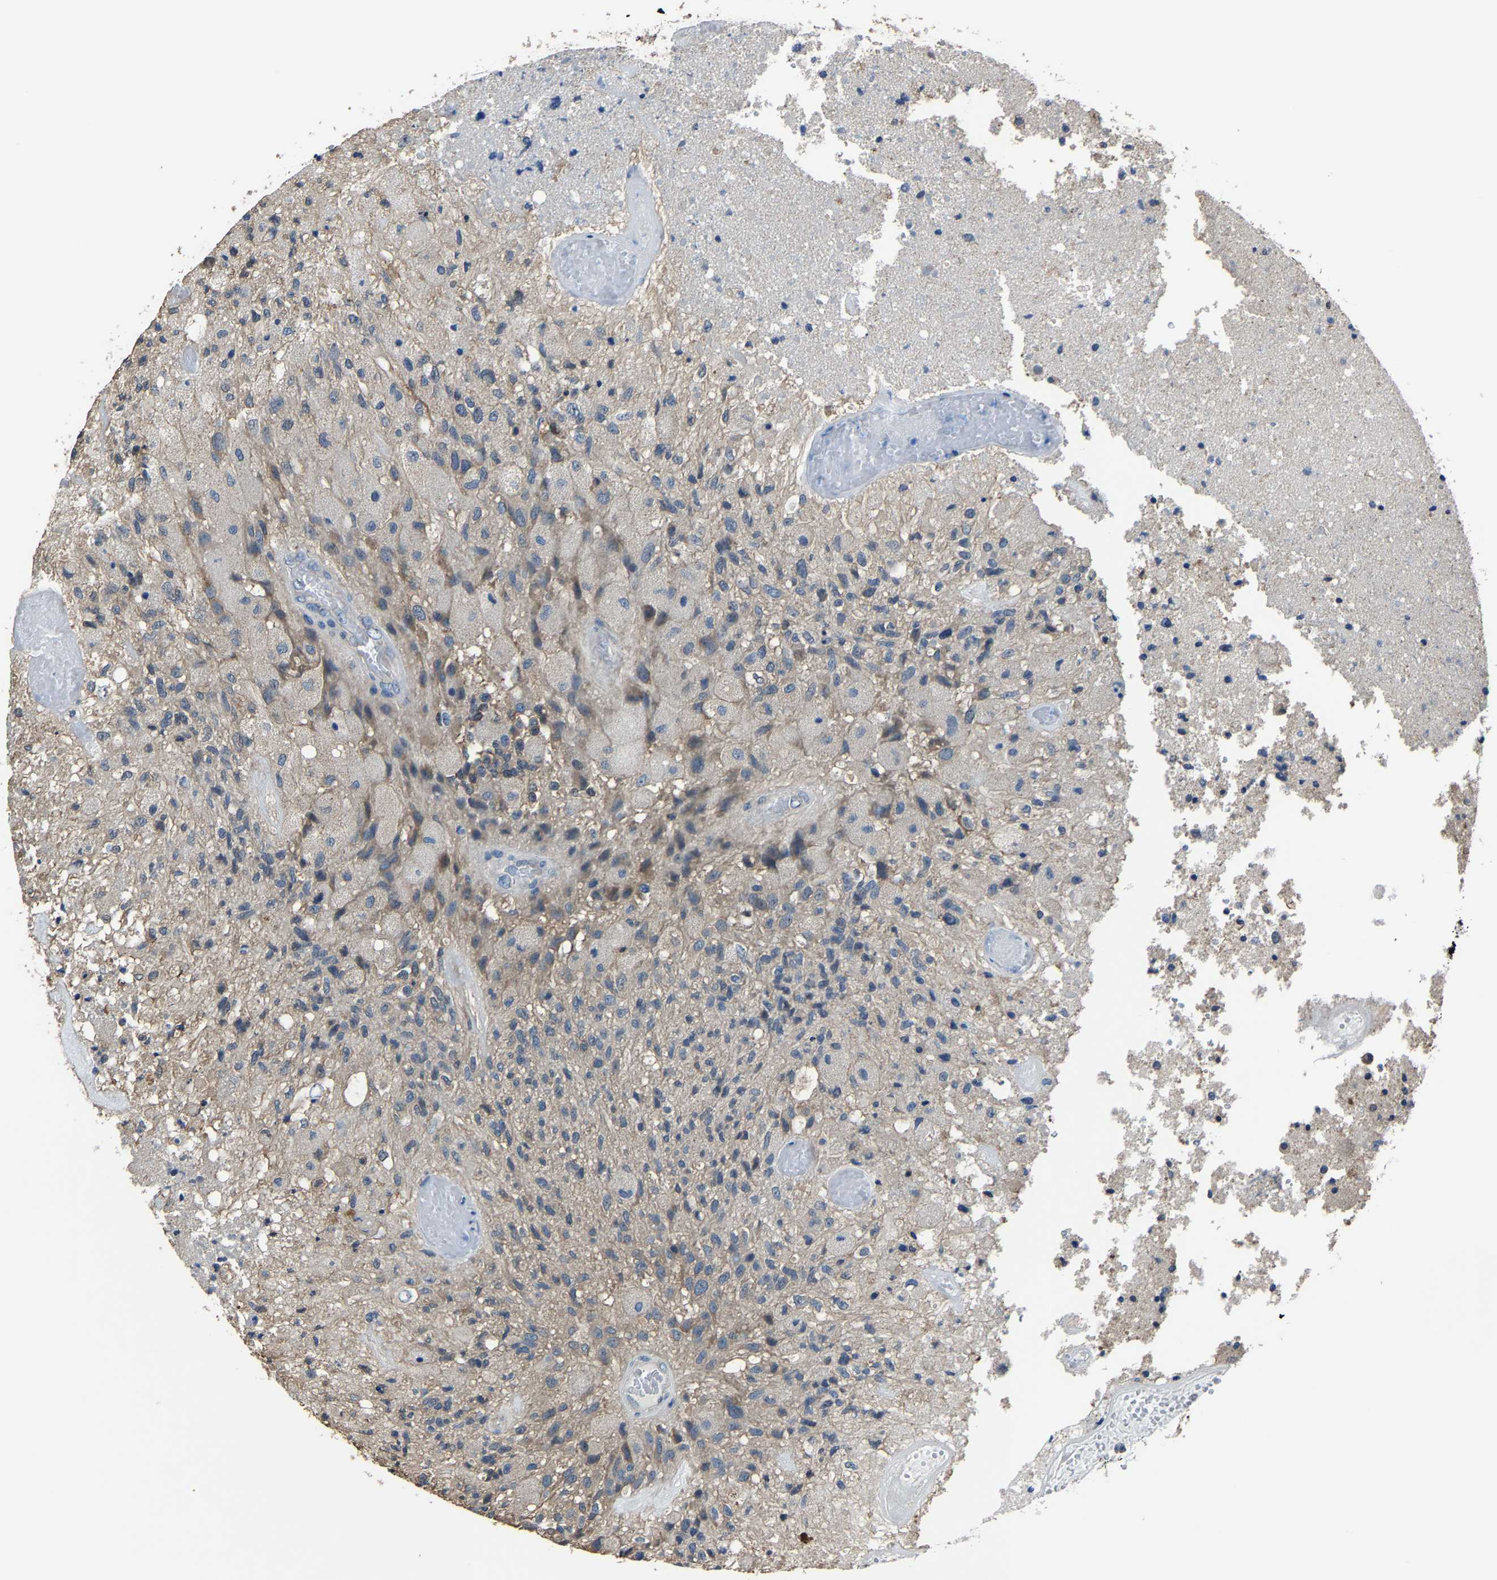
{"staining": {"intensity": "weak", "quantity": "<25%", "location": "cytoplasmic/membranous"}, "tissue": "glioma", "cell_type": "Tumor cells", "image_type": "cancer", "snomed": [{"axis": "morphology", "description": "Normal tissue, NOS"}, {"axis": "morphology", "description": "Glioma, malignant, High grade"}, {"axis": "topography", "description": "Cerebral cortex"}], "caption": "The image shows no staining of tumor cells in glioma.", "gene": "STRBP", "patient": {"sex": "male", "age": 77}}